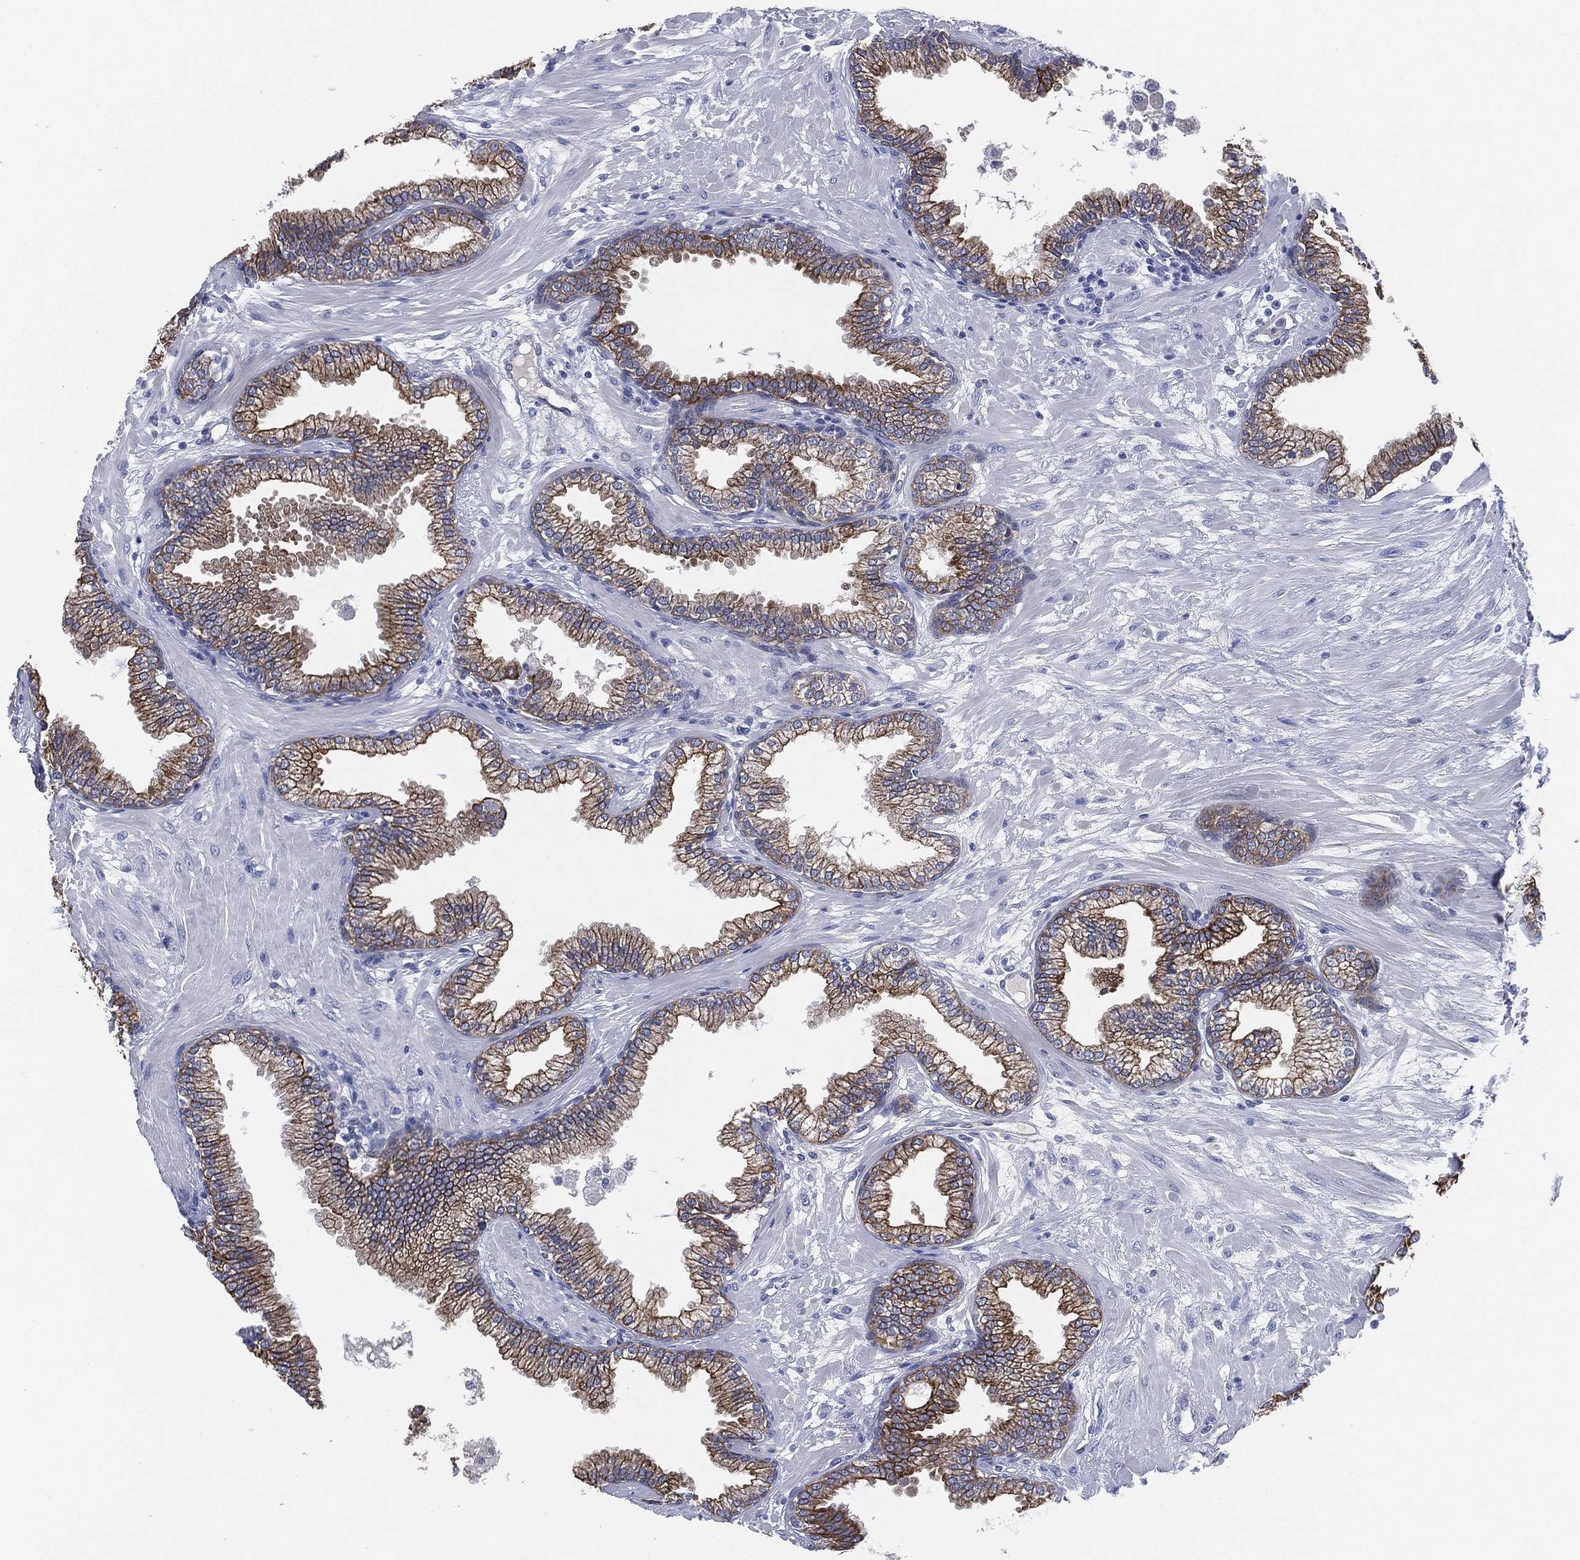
{"staining": {"intensity": "strong", "quantity": "25%-75%", "location": "cytoplasmic/membranous"}, "tissue": "prostate", "cell_type": "Glandular cells", "image_type": "normal", "snomed": [{"axis": "morphology", "description": "Normal tissue, NOS"}, {"axis": "topography", "description": "Prostate"}], "caption": "An image showing strong cytoplasmic/membranous positivity in approximately 25%-75% of glandular cells in benign prostate, as visualized by brown immunohistochemical staining.", "gene": "SHROOM2", "patient": {"sex": "male", "age": 64}}